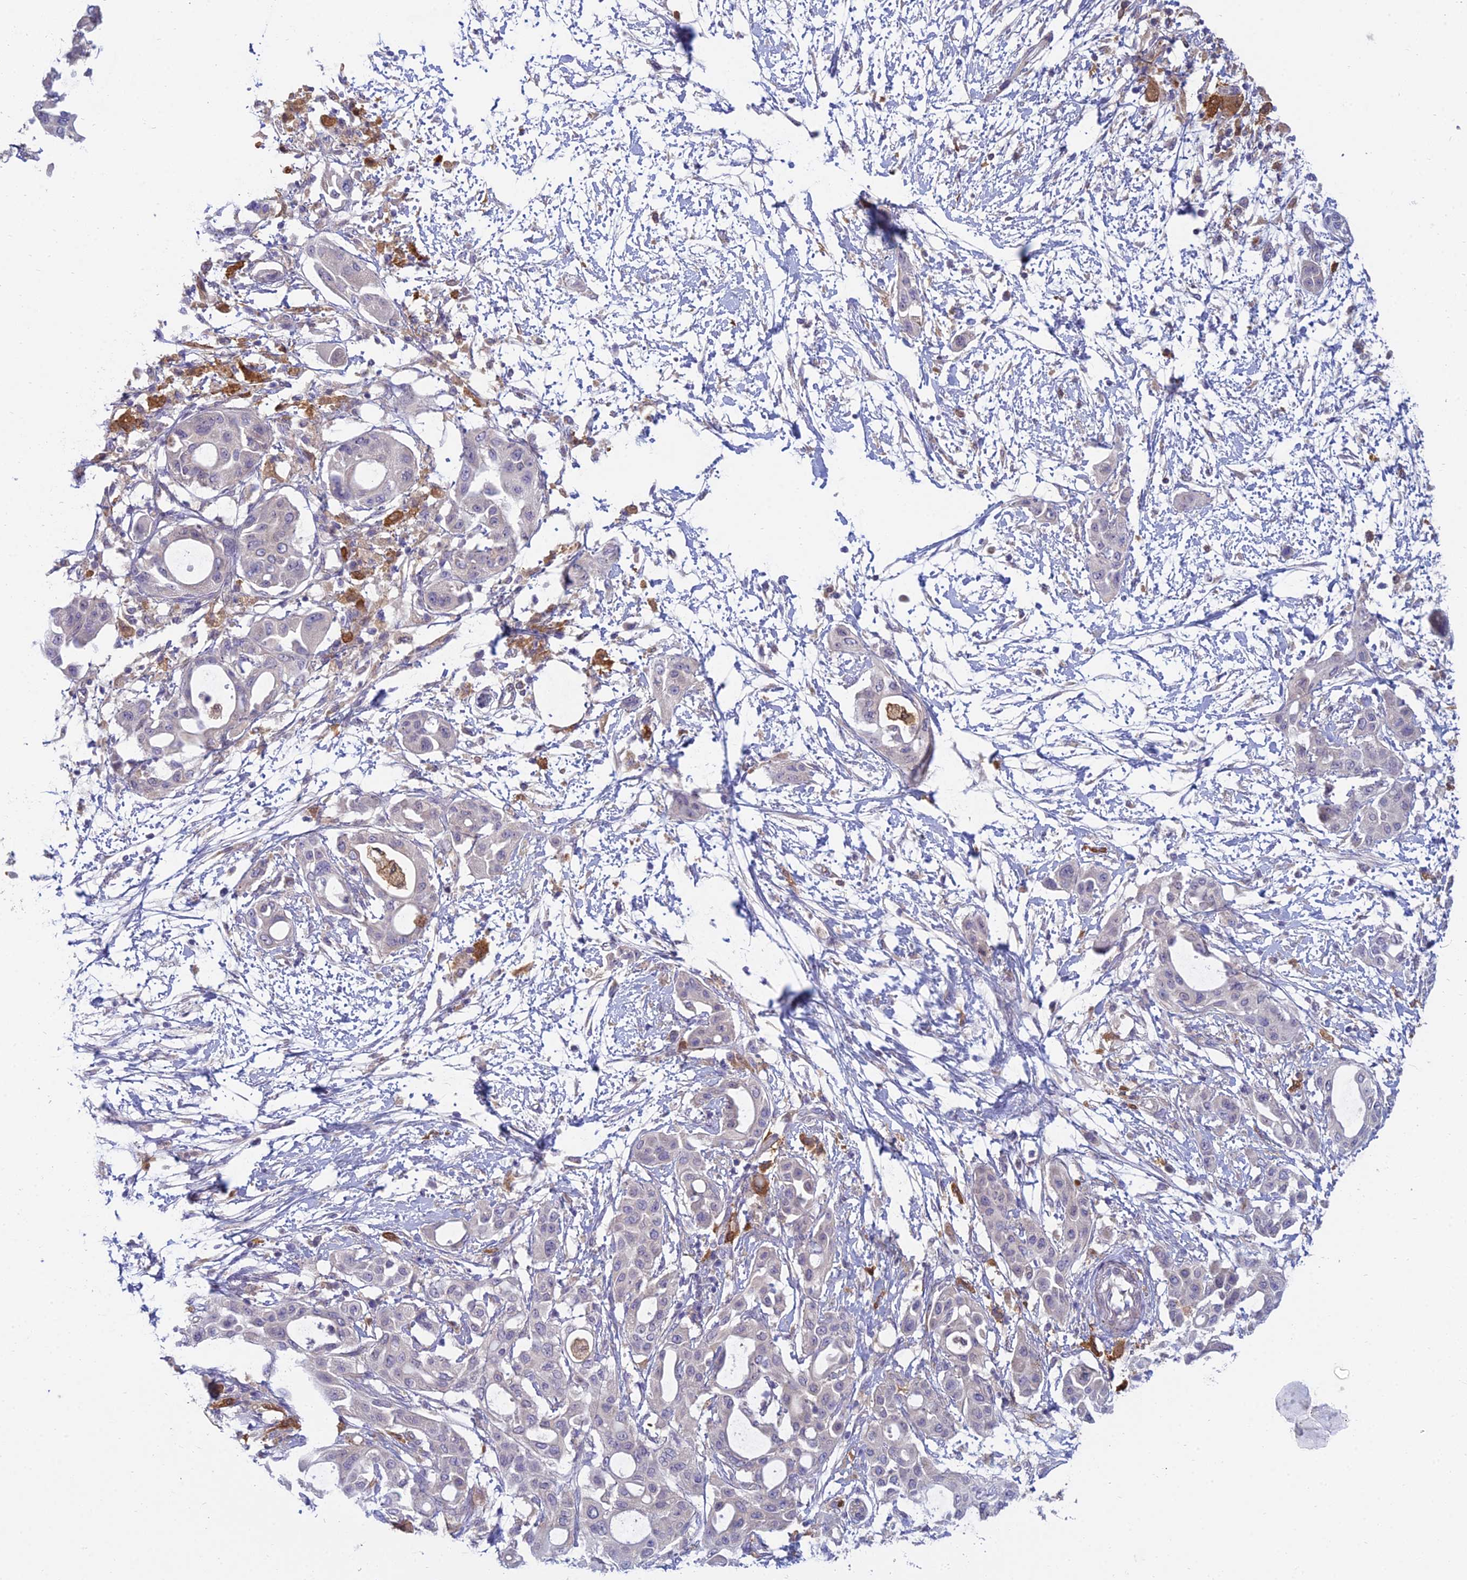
{"staining": {"intensity": "negative", "quantity": "none", "location": "none"}, "tissue": "pancreatic cancer", "cell_type": "Tumor cells", "image_type": "cancer", "snomed": [{"axis": "morphology", "description": "Adenocarcinoma, NOS"}, {"axis": "topography", "description": "Pancreas"}], "caption": "This is an immunohistochemistry photomicrograph of pancreatic cancer (adenocarcinoma). There is no staining in tumor cells.", "gene": "DUS2", "patient": {"sex": "male", "age": 68}}